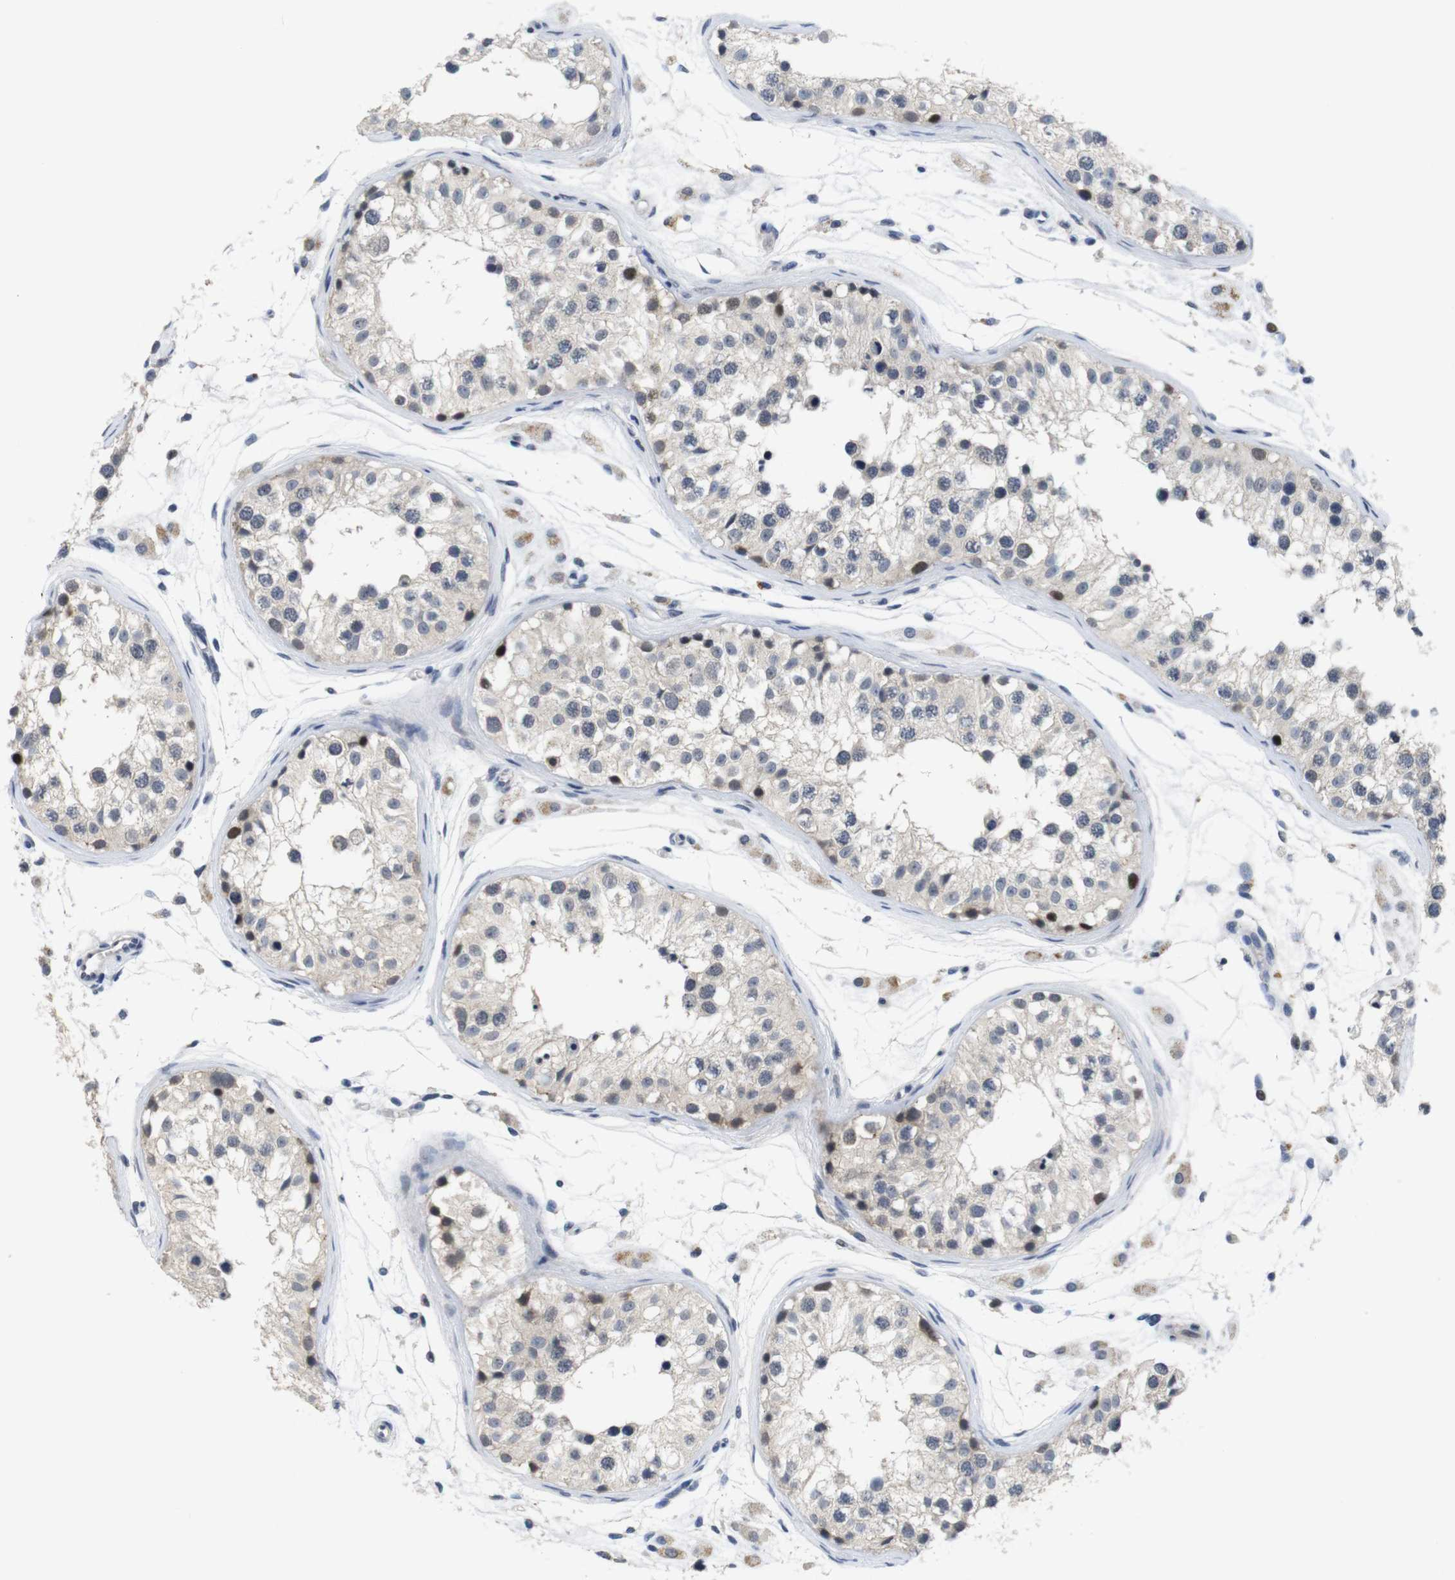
{"staining": {"intensity": "strong", "quantity": "<25%", "location": "cytoplasmic/membranous,nuclear"}, "tissue": "testis", "cell_type": "Cells in seminiferous ducts", "image_type": "normal", "snomed": [{"axis": "morphology", "description": "Normal tissue, NOS"}, {"axis": "morphology", "description": "Adenocarcinoma, metastatic, NOS"}, {"axis": "topography", "description": "Testis"}], "caption": "The photomicrograph shows immunohistochemical staining of normal testis. There is strong cytoplasmic/membranous,nuclear expression is appreciated in about <25% of cells in seminiferous ducts.", "gene": "SKP2", "patient": {"sex": "male", "age": 26}}